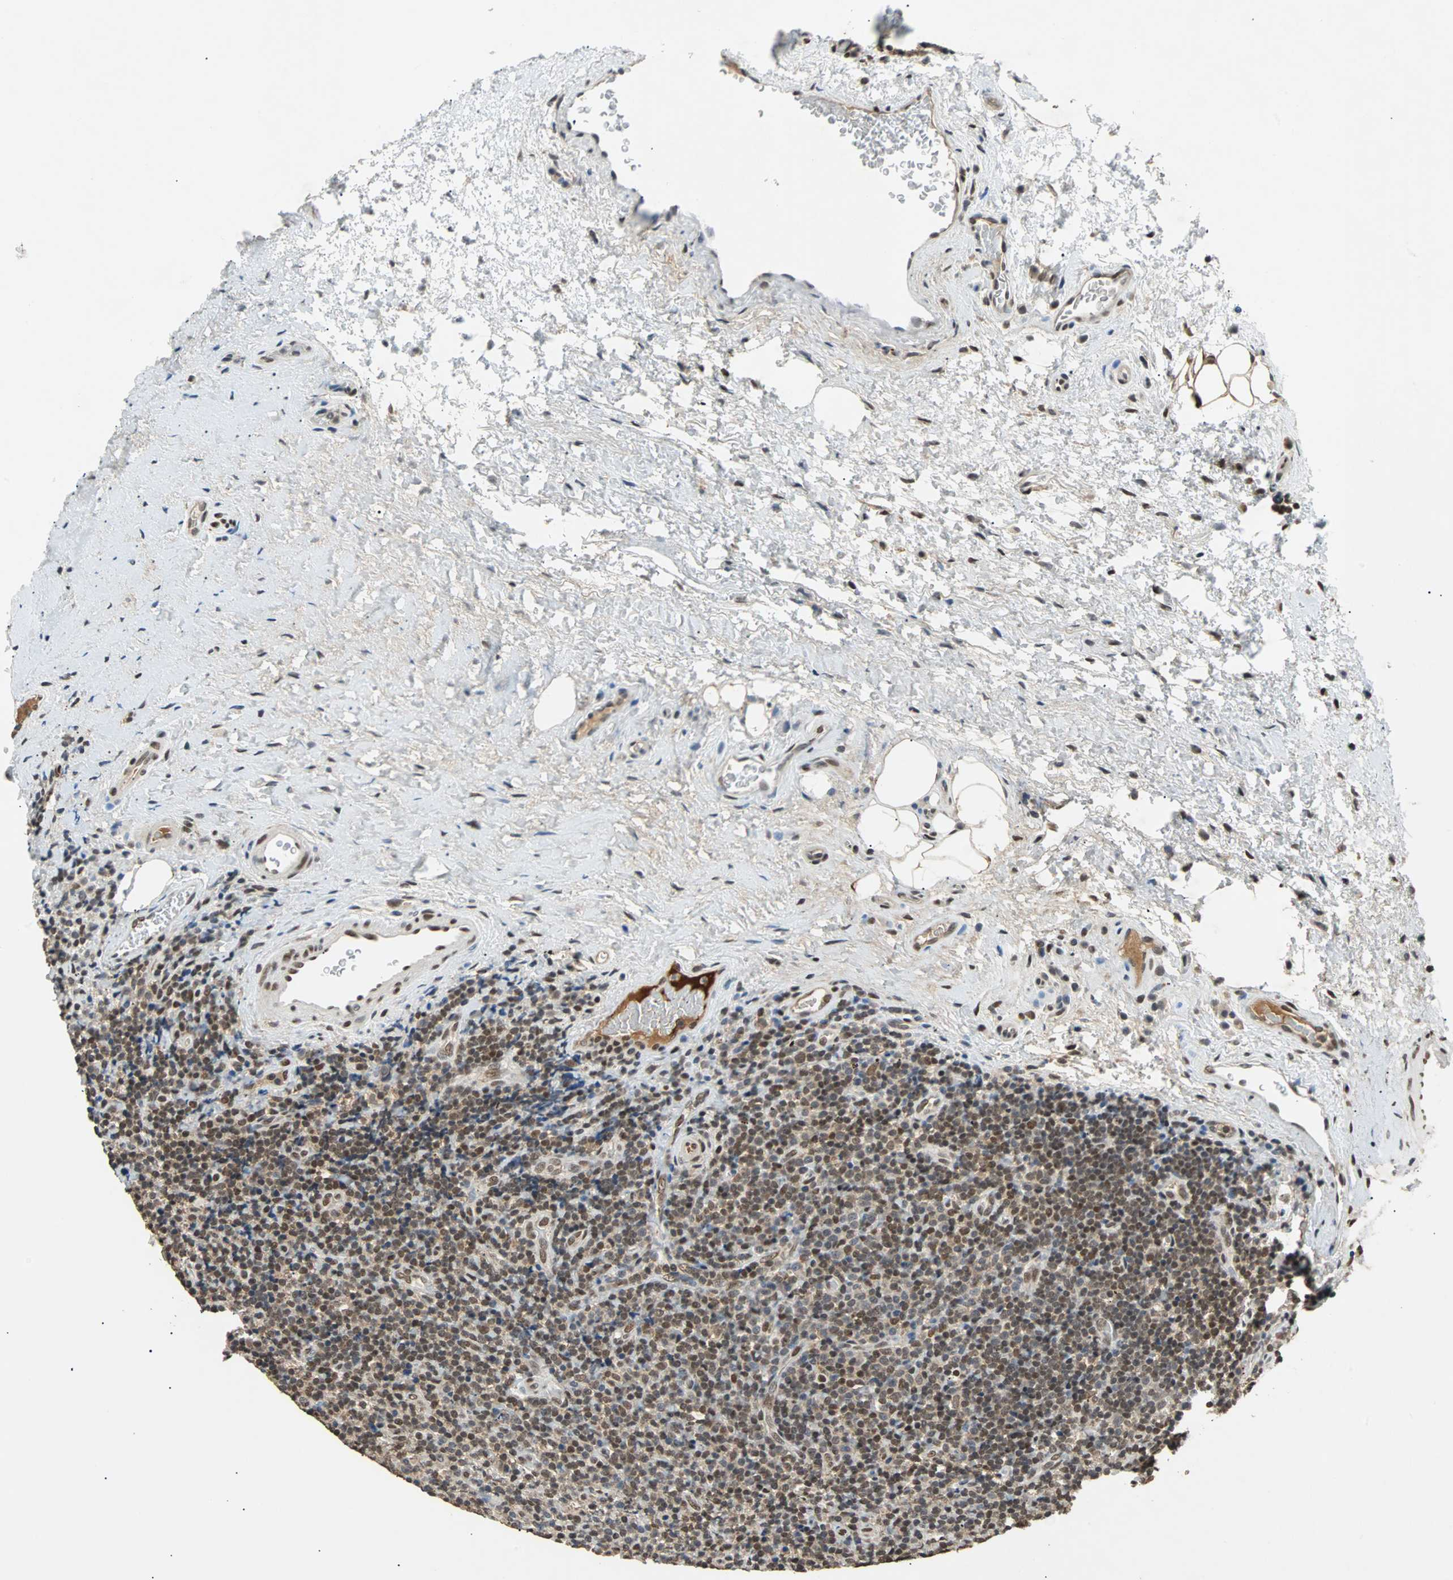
{"staining": {"intensity": "moderate", "quantity": ">75%", "location": "cytoplasmic/membranous,nuclear"}, "tissue": "lymphoma", "cell_type": "Tumor cells", "image_type": "cancer", "snomed": [{"axis": "morphology", "description": "Malignant lymphoma, non-Hodgkin's type, High grade"}, {"axis": "topography", "description": "Tonsil"}], "caption": "Immunohistochemistry (IHC) photomicrograph of lymphoma stained for a protein (brown), which shows medium levels of moderate cytoplasmic/membranous and nuclear expression in about >75% of tumor cells.", "gene": "PHC1", "patient": {"sex": "female", "age": 36}}